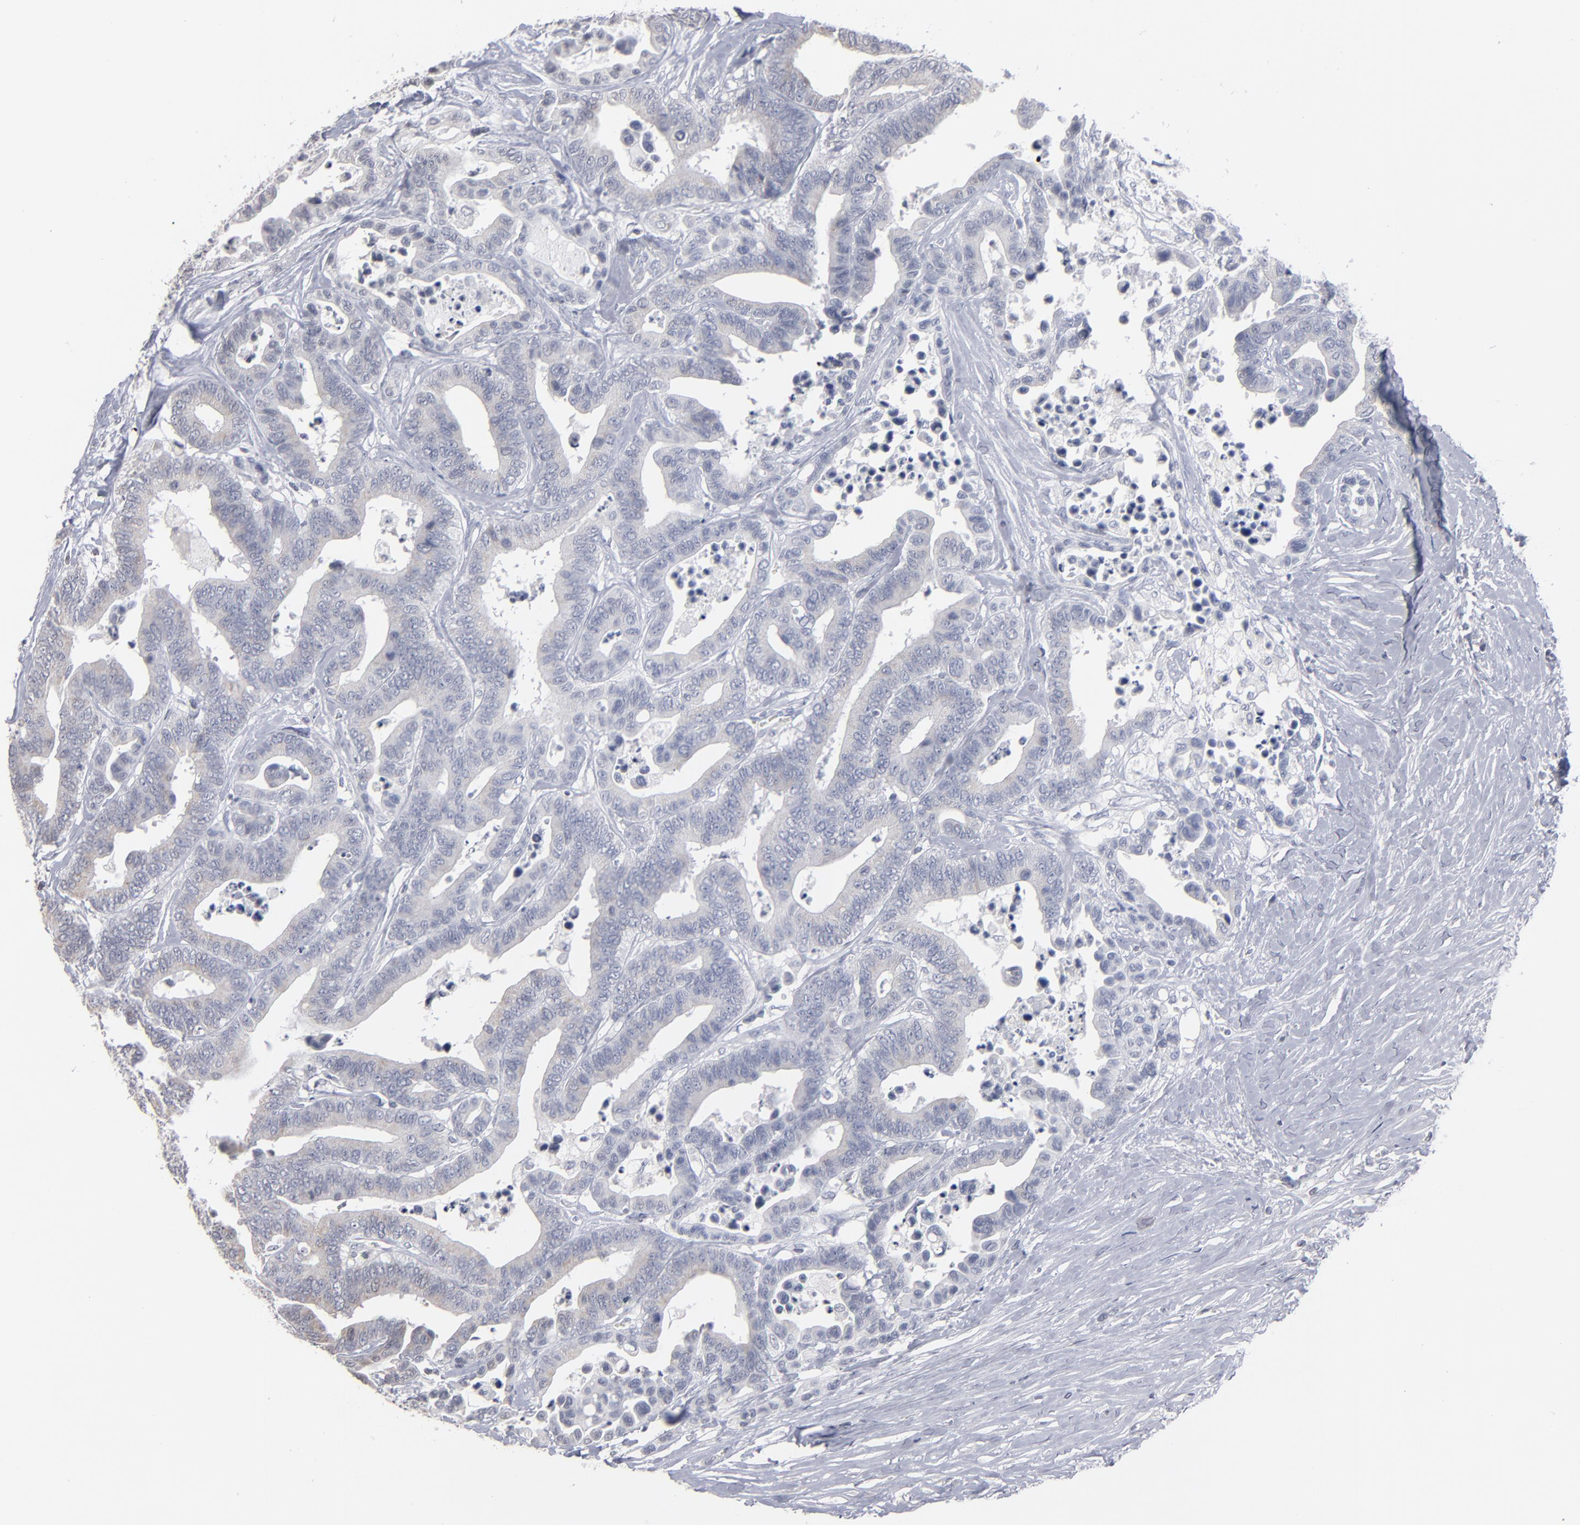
{"staining": {"intensity": "negative", "quantity": "none", "location": "none"}, "tissue": "colorectal cancer", "cell_type": "Tumor cells", "image_type": "cancer", "snomed": [{"axis": "morphology", "description": "Adenocarcinoma, NOS"}, {"axis": "topography", "description": "Colon"}], "caption": "IHC of human adenocarcinoma (colorectal) displays no positivity in tumor cells. (DAB (3,3'-diaminobenzidine) immunohistochemistry visualized using brightfield microscopy, high magnification).", "gene": "RPH3A", "patient": {"sex": "male", "age": 82}}